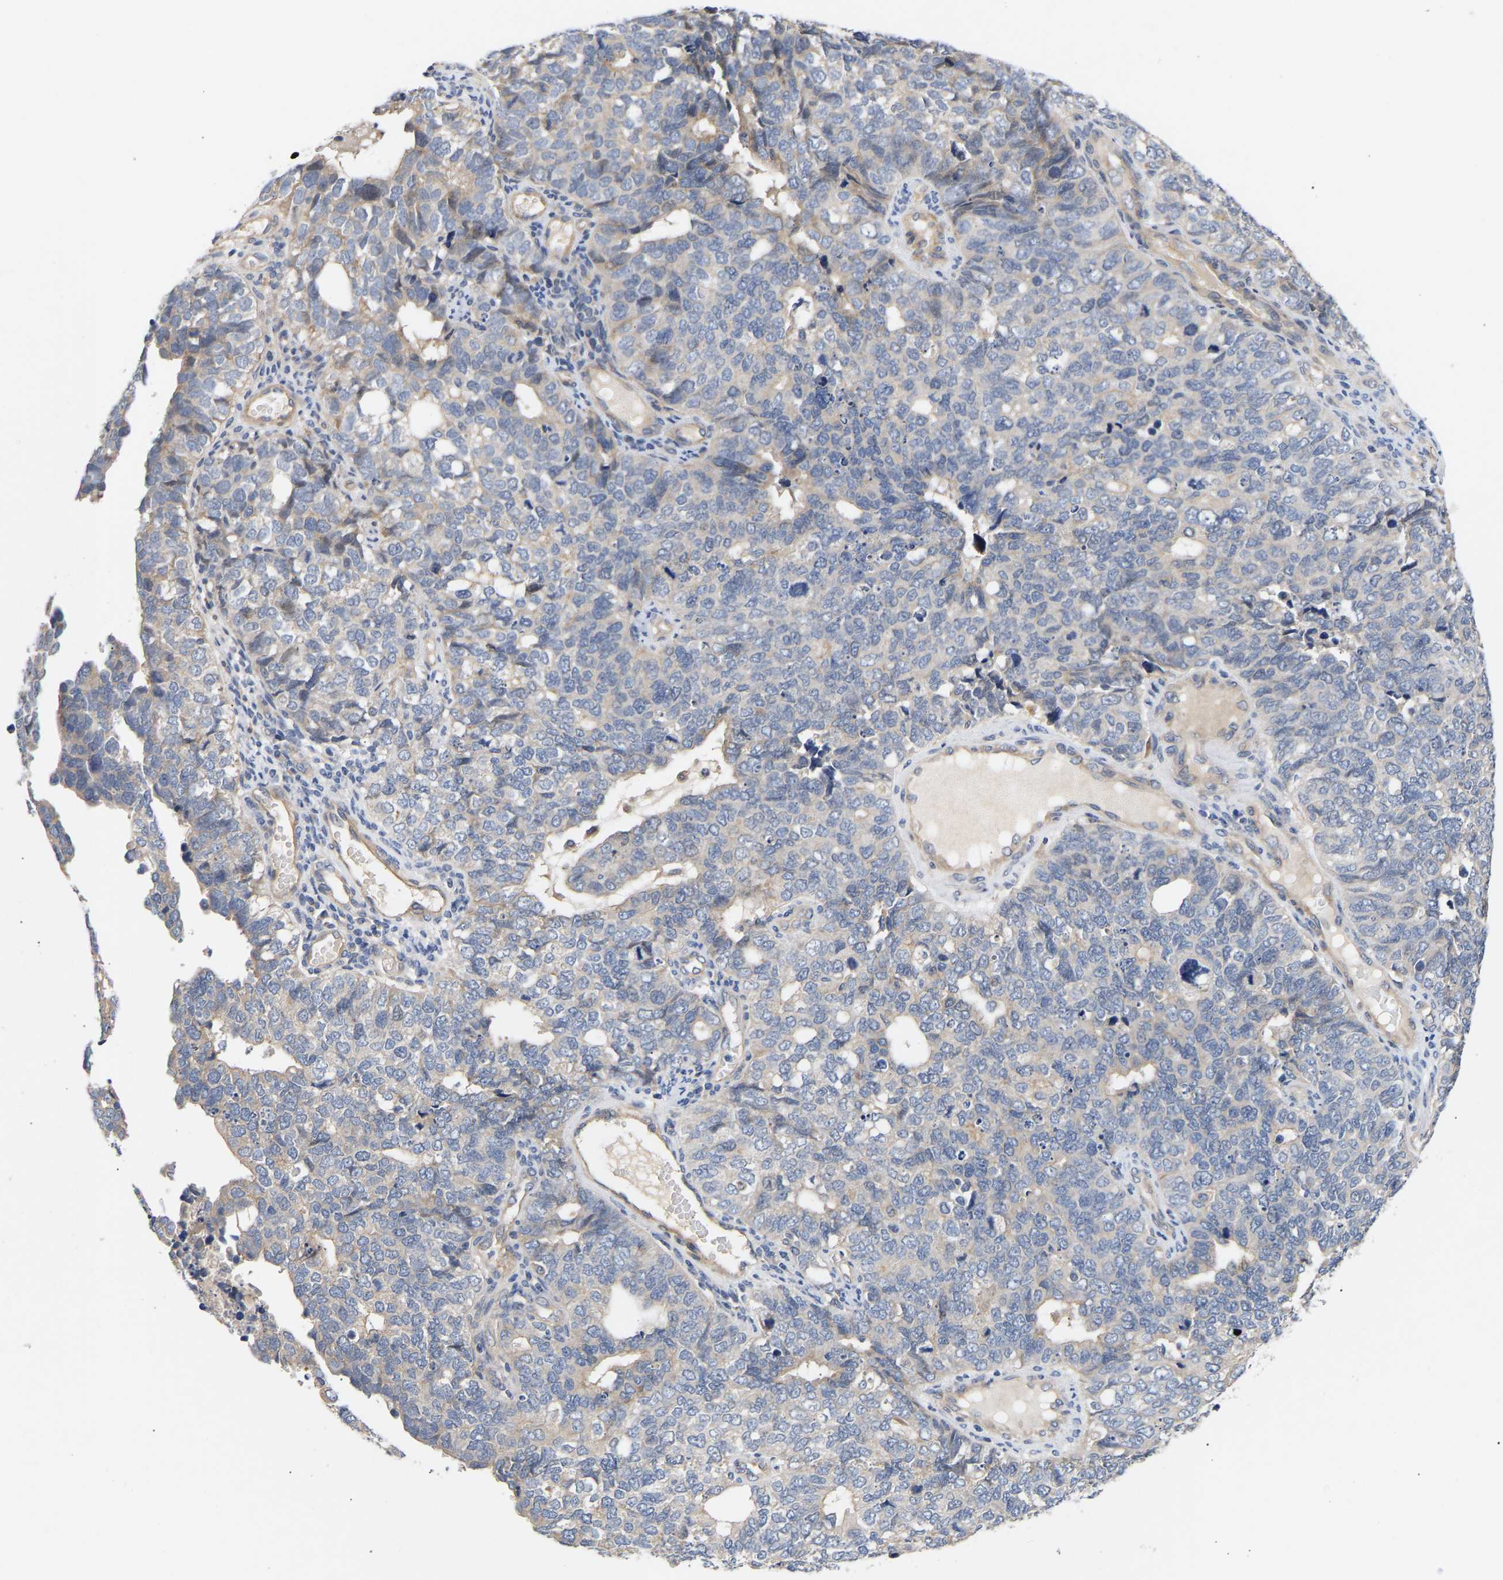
{"staining": {"intensity": "negative", "quantity": "none", "location": "none"}, "tissue": "cervical cancer", "cell_type": "Tumor cells", "image_type": "cancer", "snomed": [{"axis": "morphology", "description": "Squamous cell carcinoma, NOS"}, {"axis": "topography", "description": "Cervix"}], "caption": "Immunohistochemistry (IHC) of squamous cell carcinoma (cervical) shows no staining in tumor cells.", "gene": "KASH5", "patient": {"sex": "female", "age": 63}}